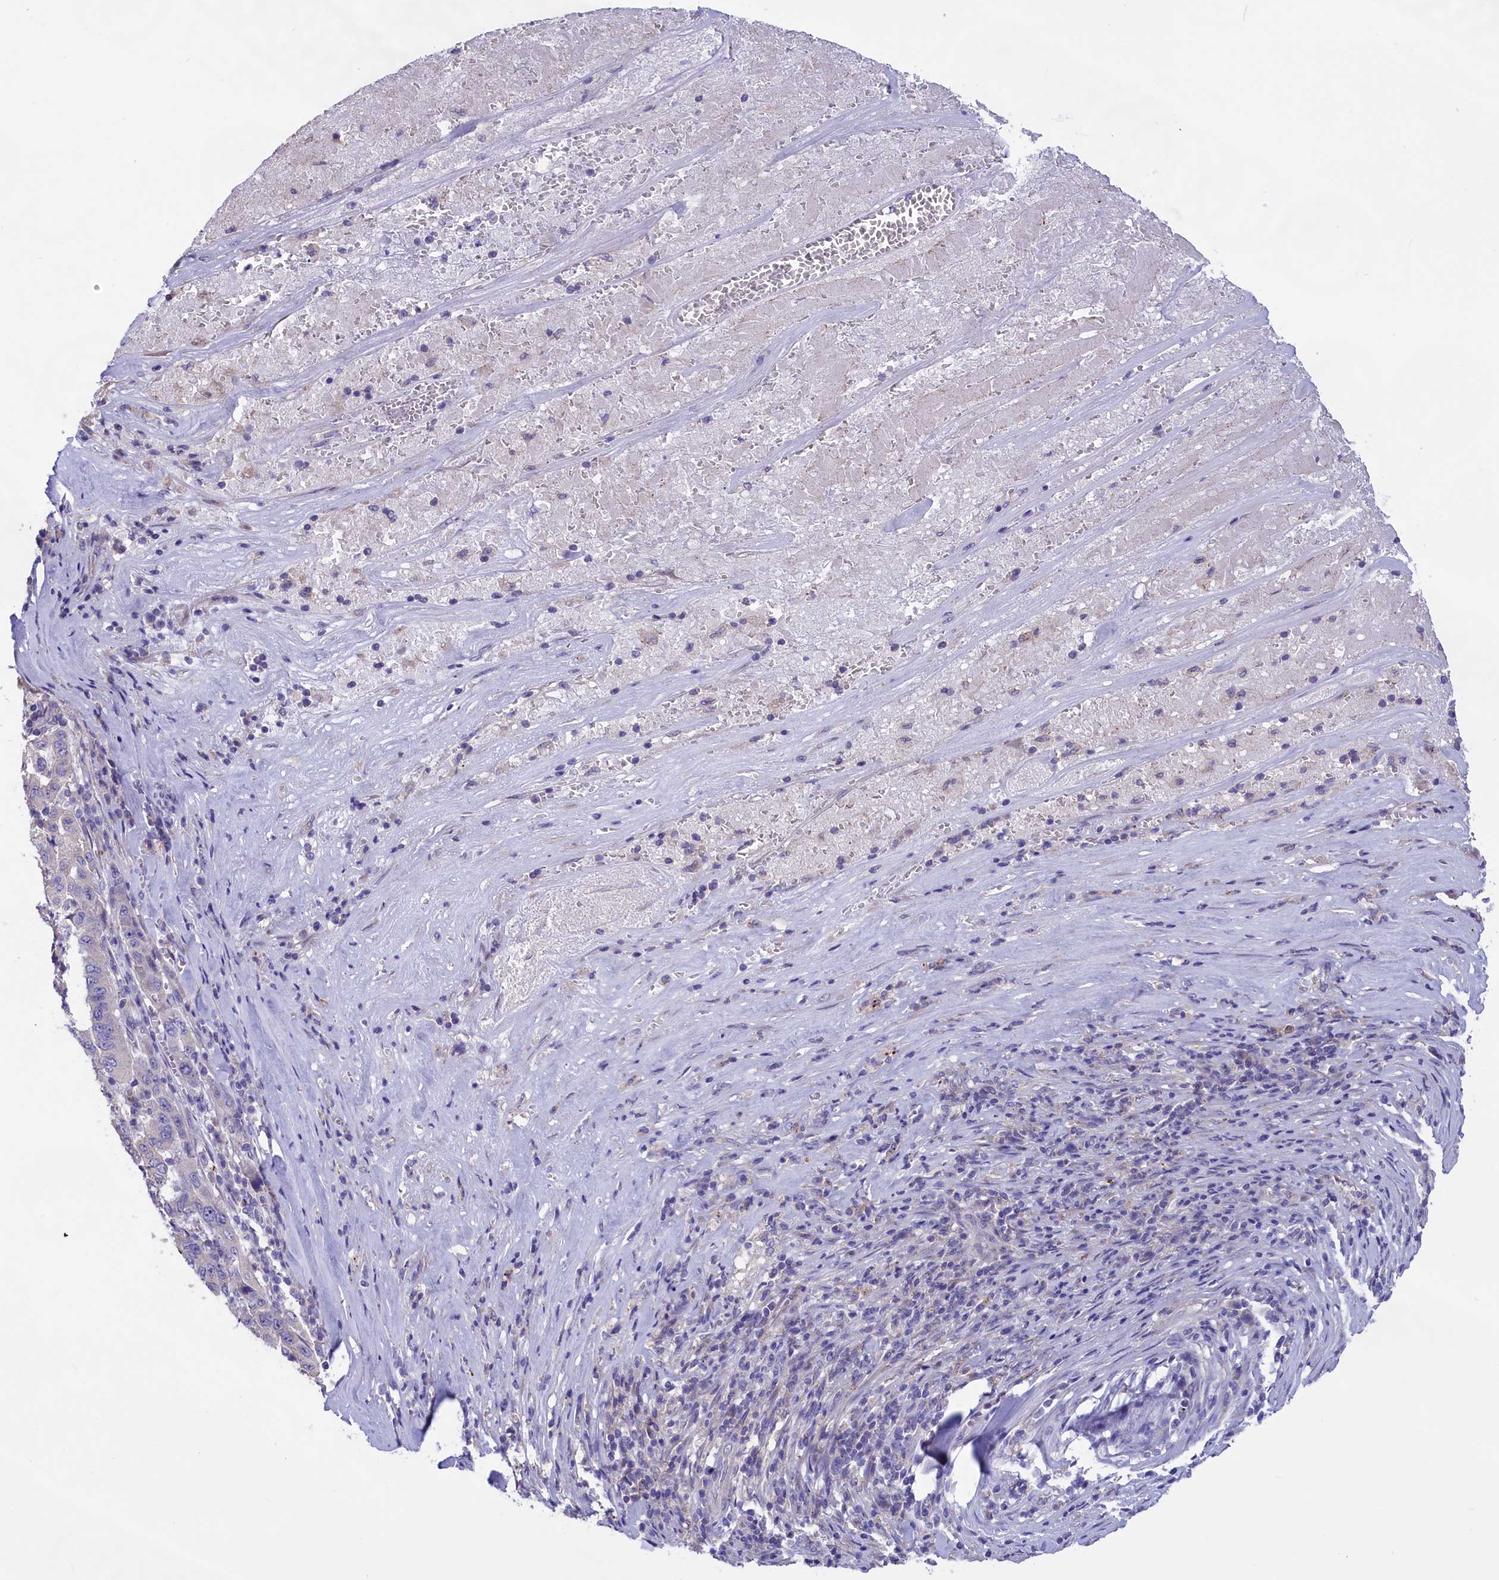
{"staining": {"intensity": "negative", "quantity": "none", "location": "none"}, "tissue": "pancreatic cancer", "cell_type": "Tumor cells", "image_type": "cancer", "snomed": [{"axis": "morphology", "description": "Adenocarcinoma, NOS"}, {"axis": "topography", "description": "Pancreas"}], "caption": "Pancreatic cancer stained for a protein using immunohistochemistry (IHC) demonstrates no positivity tumor cells.", "gene": "CYP2U1", "patient": {"sex": "male", "age": 63}}